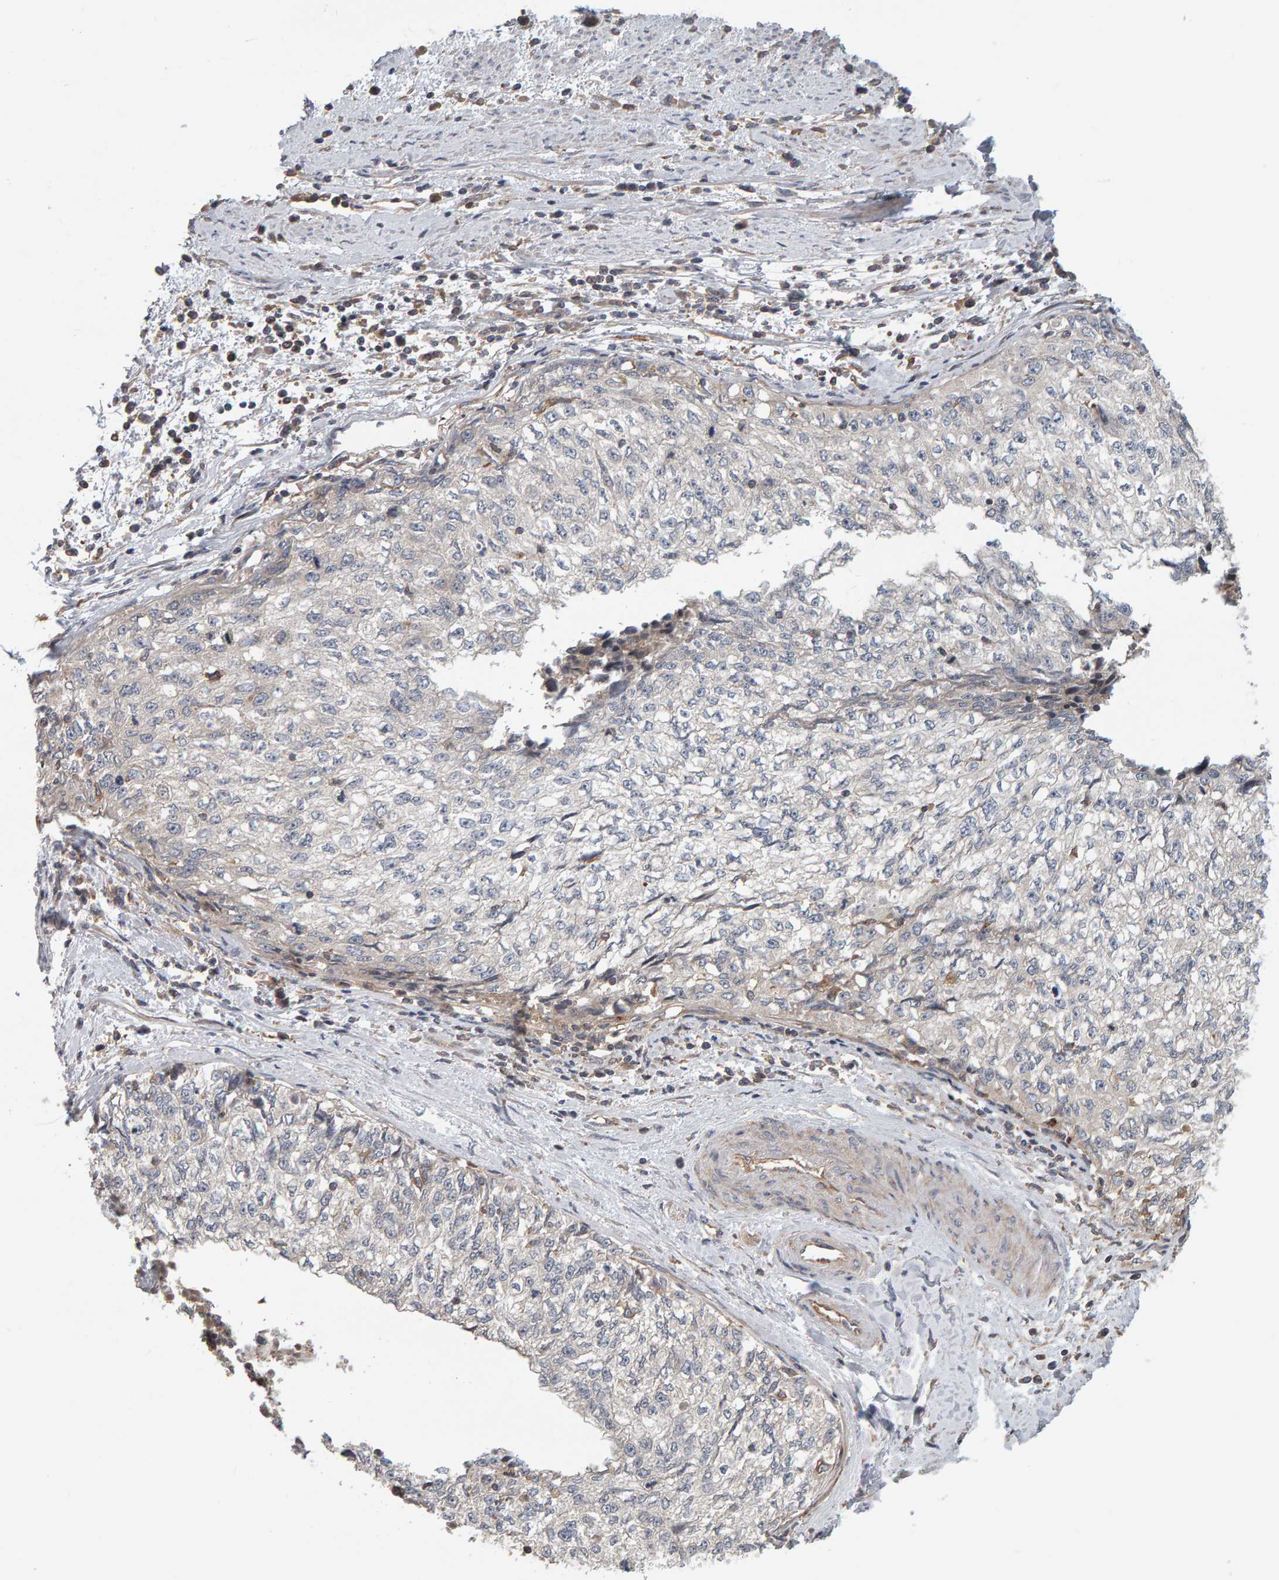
{"staining": {"intensity": "negative", "quantity": "none", "location": "none"}, "tissue": "cervical cancer", "cell_type": "Tumor cells", "image_type": "cancer", "snomed": [{"axis": "morphology", "description": "Squamous cell carcinoma, NOS"}, {"axis": "topography", "description": "Cervix"}], "caption": "An IHC histopathology image of squamous cell carcinoma (cervical) is shown. There is no staining in tumor cells of squamous cell carcinoma (cervical).", "gene": "C9orf72", "patient": {"sex": "female", "age": 57}}